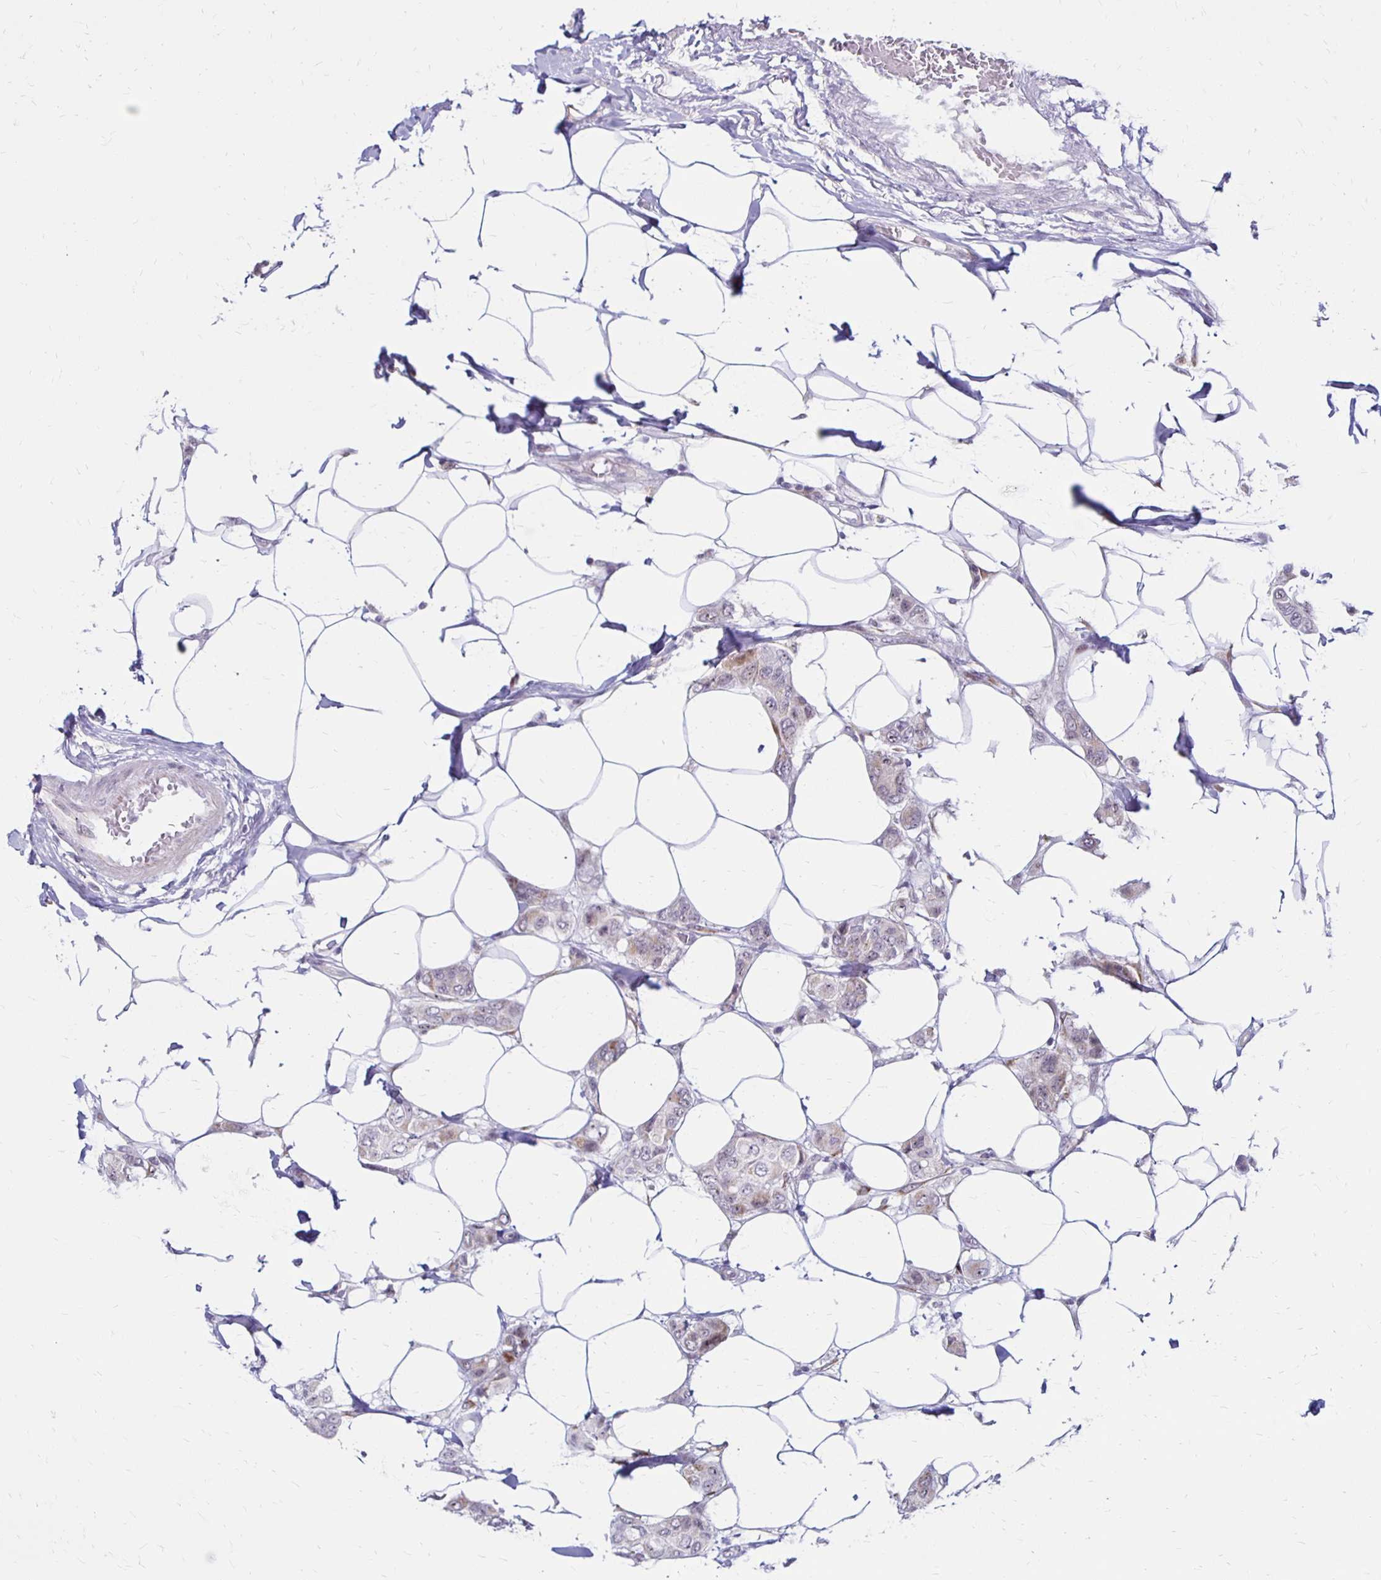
{"staining": {"intensity": "negative", "quantity": "none", "location": "none"}, "tissue": "breast cancer", "cell_type": "Tumor cells", "image_type": "cancer", "snomed": [{"axis": "morphology", "description": "Lobular carcinoma"}, {"axis": "topography", "description": "Breast"}], "caption": "Immunohistochemistry (IHC) micrograph of neoplastic tissue: breast cancer stained with DAB shows no significant protein staining in tumor cells. (DAB (3,3'-diaminobenzidine) immunohistochemistry with hematoxylin counter stain).", "gene": "DAGLA", "patient": {"sex": "female", "age": 51}}